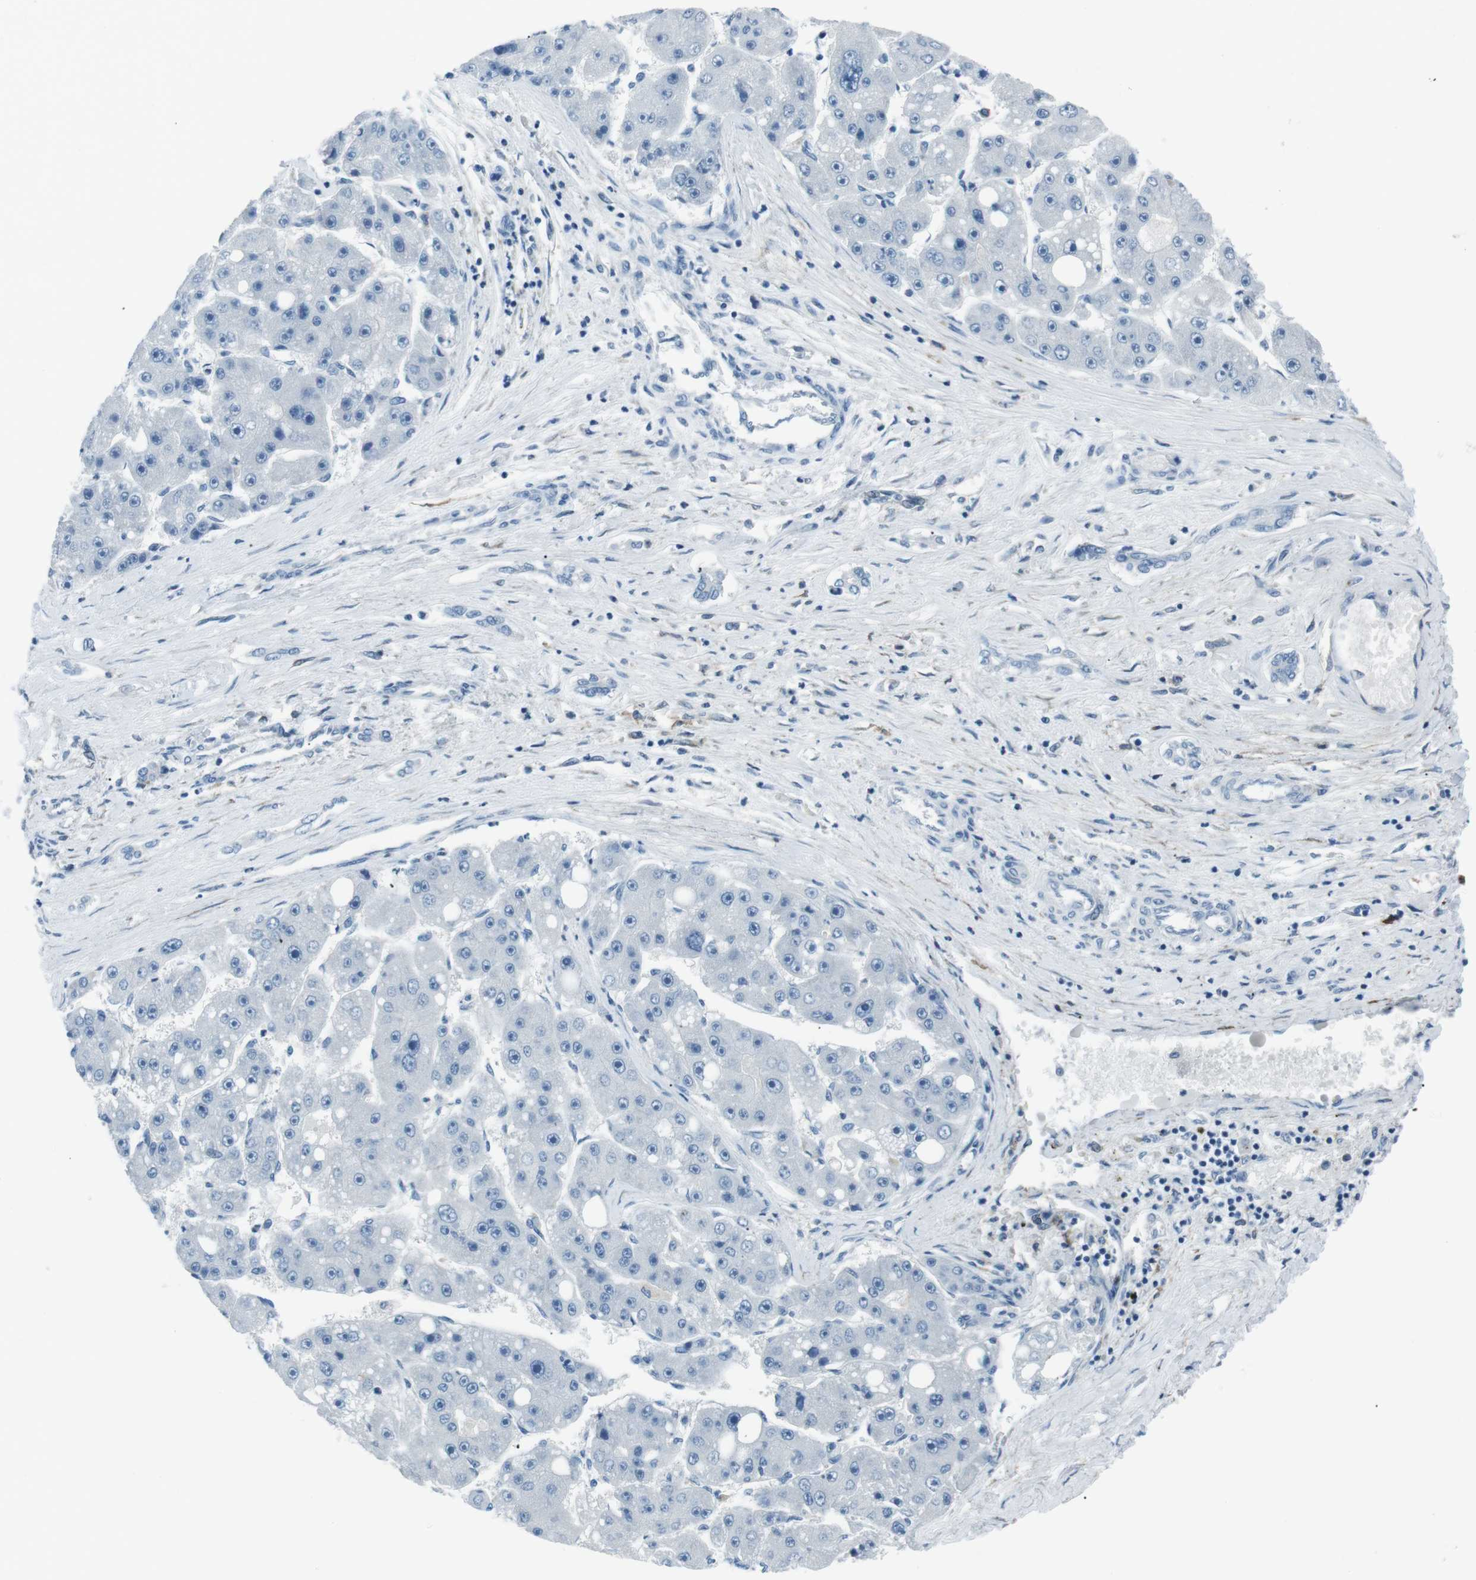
{"staining": {"intensity": "negative", "quantity": "none", "location": "none"}, "tissue": "liver cancer", "cell_type": "Tumor cells", "image_type": "cancer", "snomed": [{"axis": "morphology", "description": "Carcinoma, Hepatocellular, NOS"}, {"axis": "topography", "description": "Liver"}], "caption": "The image reveals no significant expression in tumor cells of liver hepatocellular carcinoma.", "gene": "CSF2RA", "patient": {"sex": "female", "age": 61}}